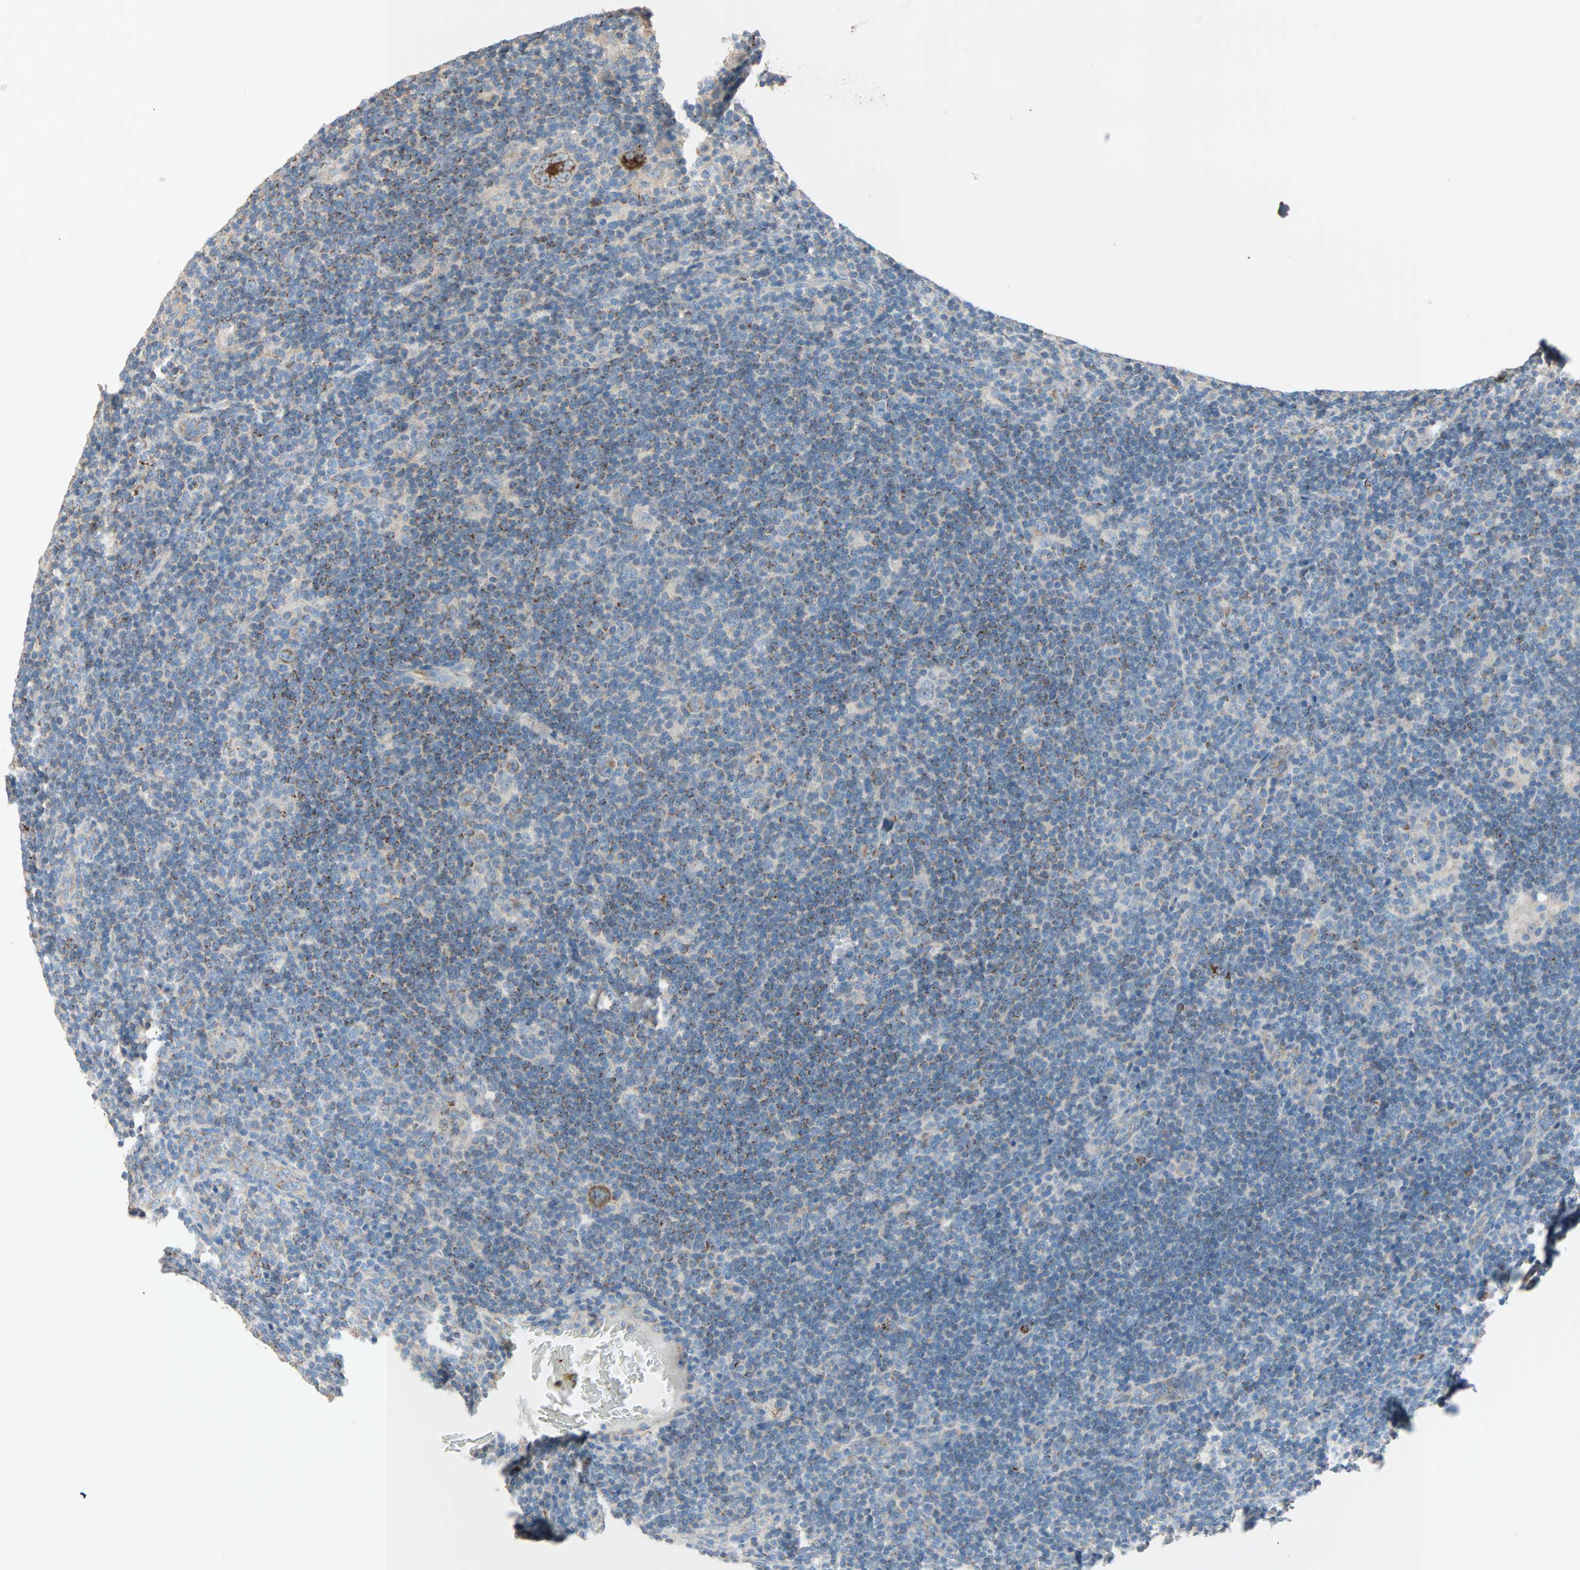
{"staining": {"intensity": "strong", "quantity": "<25%", "location": "cytoplasmic/membranous"}, "tissue": "lymphoma", "cell_type": "Tumor cells", "image_type": "cancer", "snomed": [{"axis": "morphology", "description": "Hodgkin's disease, NOS"}, {"axis": "topography", "description": "Lymph node"}], "caption": "High-power microscopy captured an IHC micrograph of Hodgkin's disease, revealing strong cytoplasmic/membranous expression in about <25% of tumor cells.", "gene": "ACVRL1", "patient": {"sex": "female", "age": 57}}